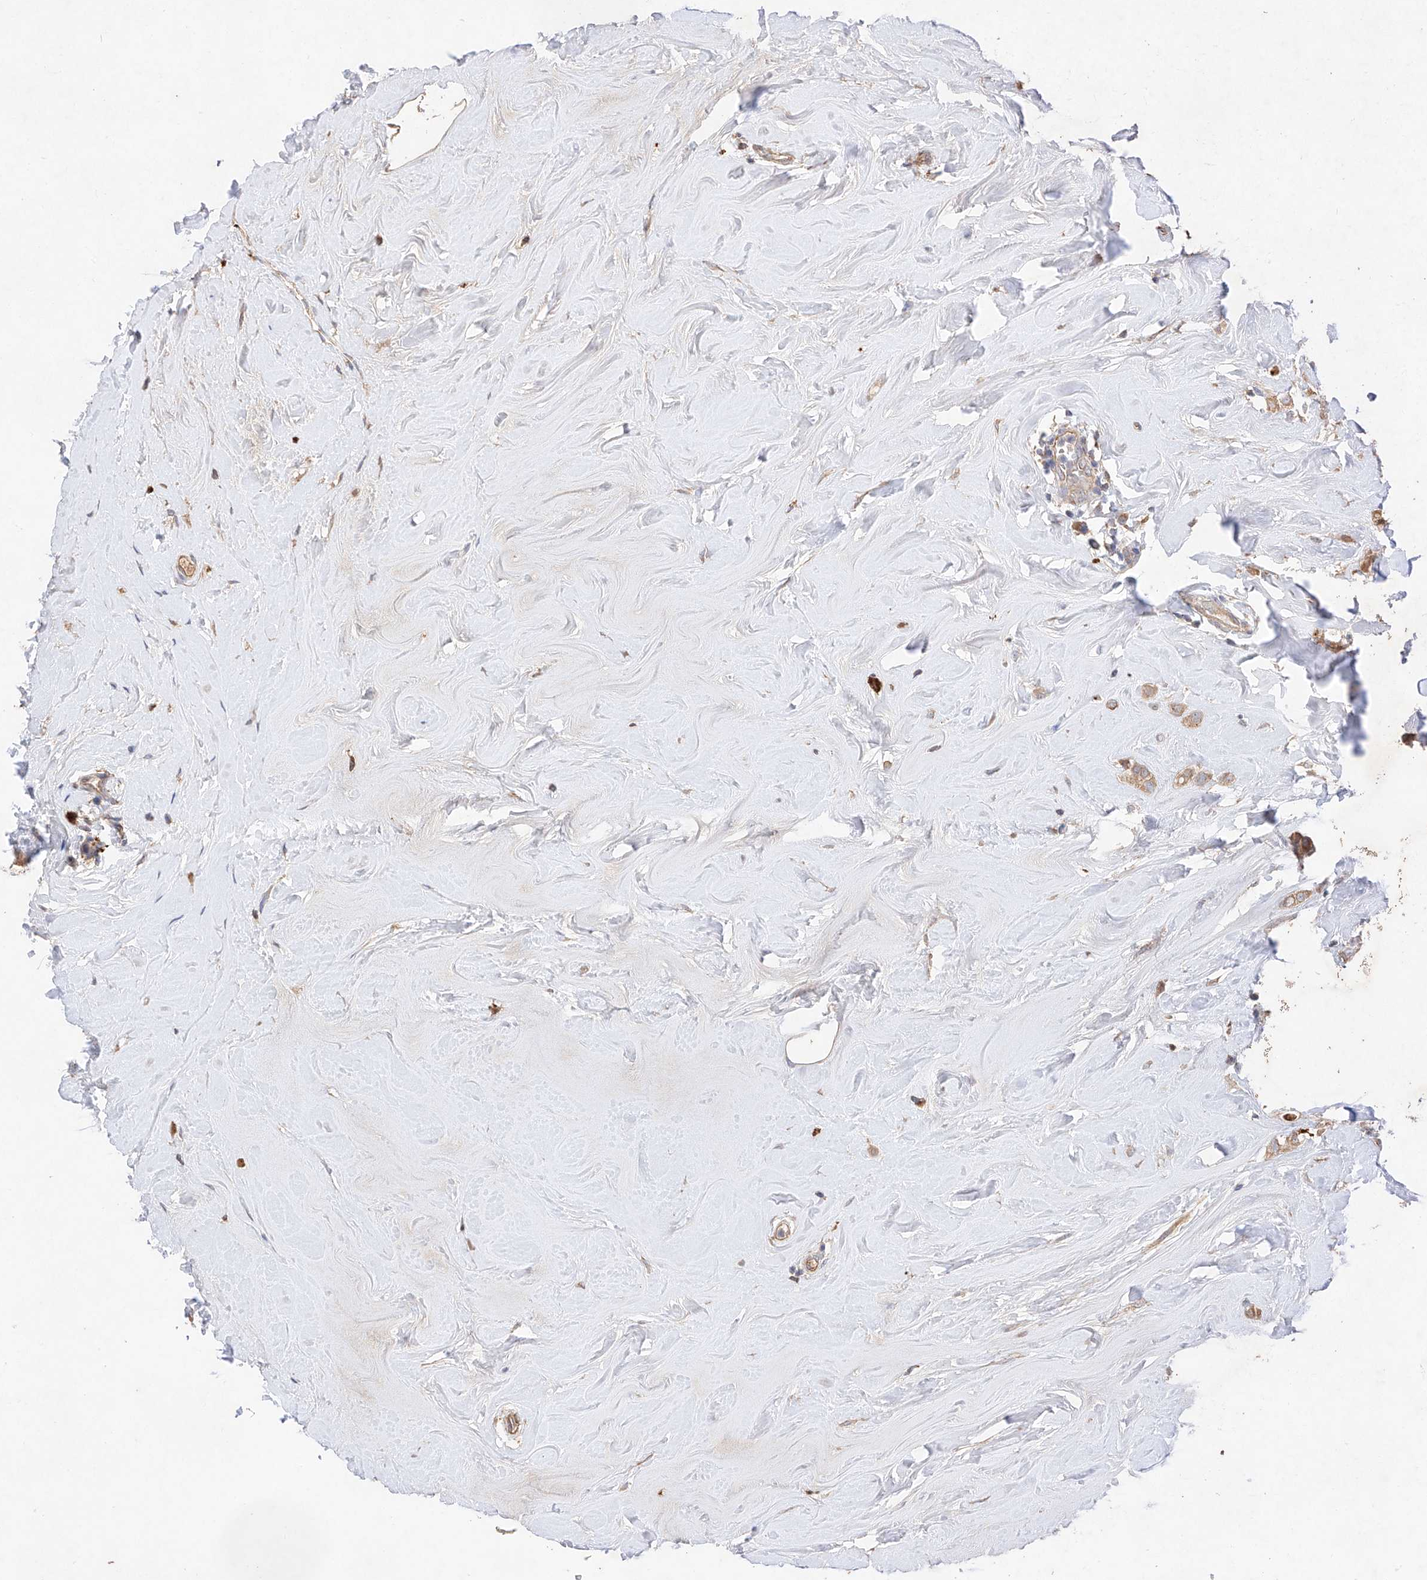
{"staining": {"intensity": "moderate", "quantity": ">75%", "location": "cytoplasmic/membranous"}, "tissue": "breast cancer", "cell_type": "Tumor cells", "image_type": "cancer", "snomed": [{"axis": "morphology", "description": "Lobular carcinoma"}, {"axis": "topography", "description": "Breast"}], "caption": "Immunohistochemistry (IHC) (DAB) staining of breast cancer demonstrates moderate cytoplasmic/membranous protein expression in about >75% of tumor cells.", "gene": "C6orf62", "patient": {"sex": "female", "age": 47}}